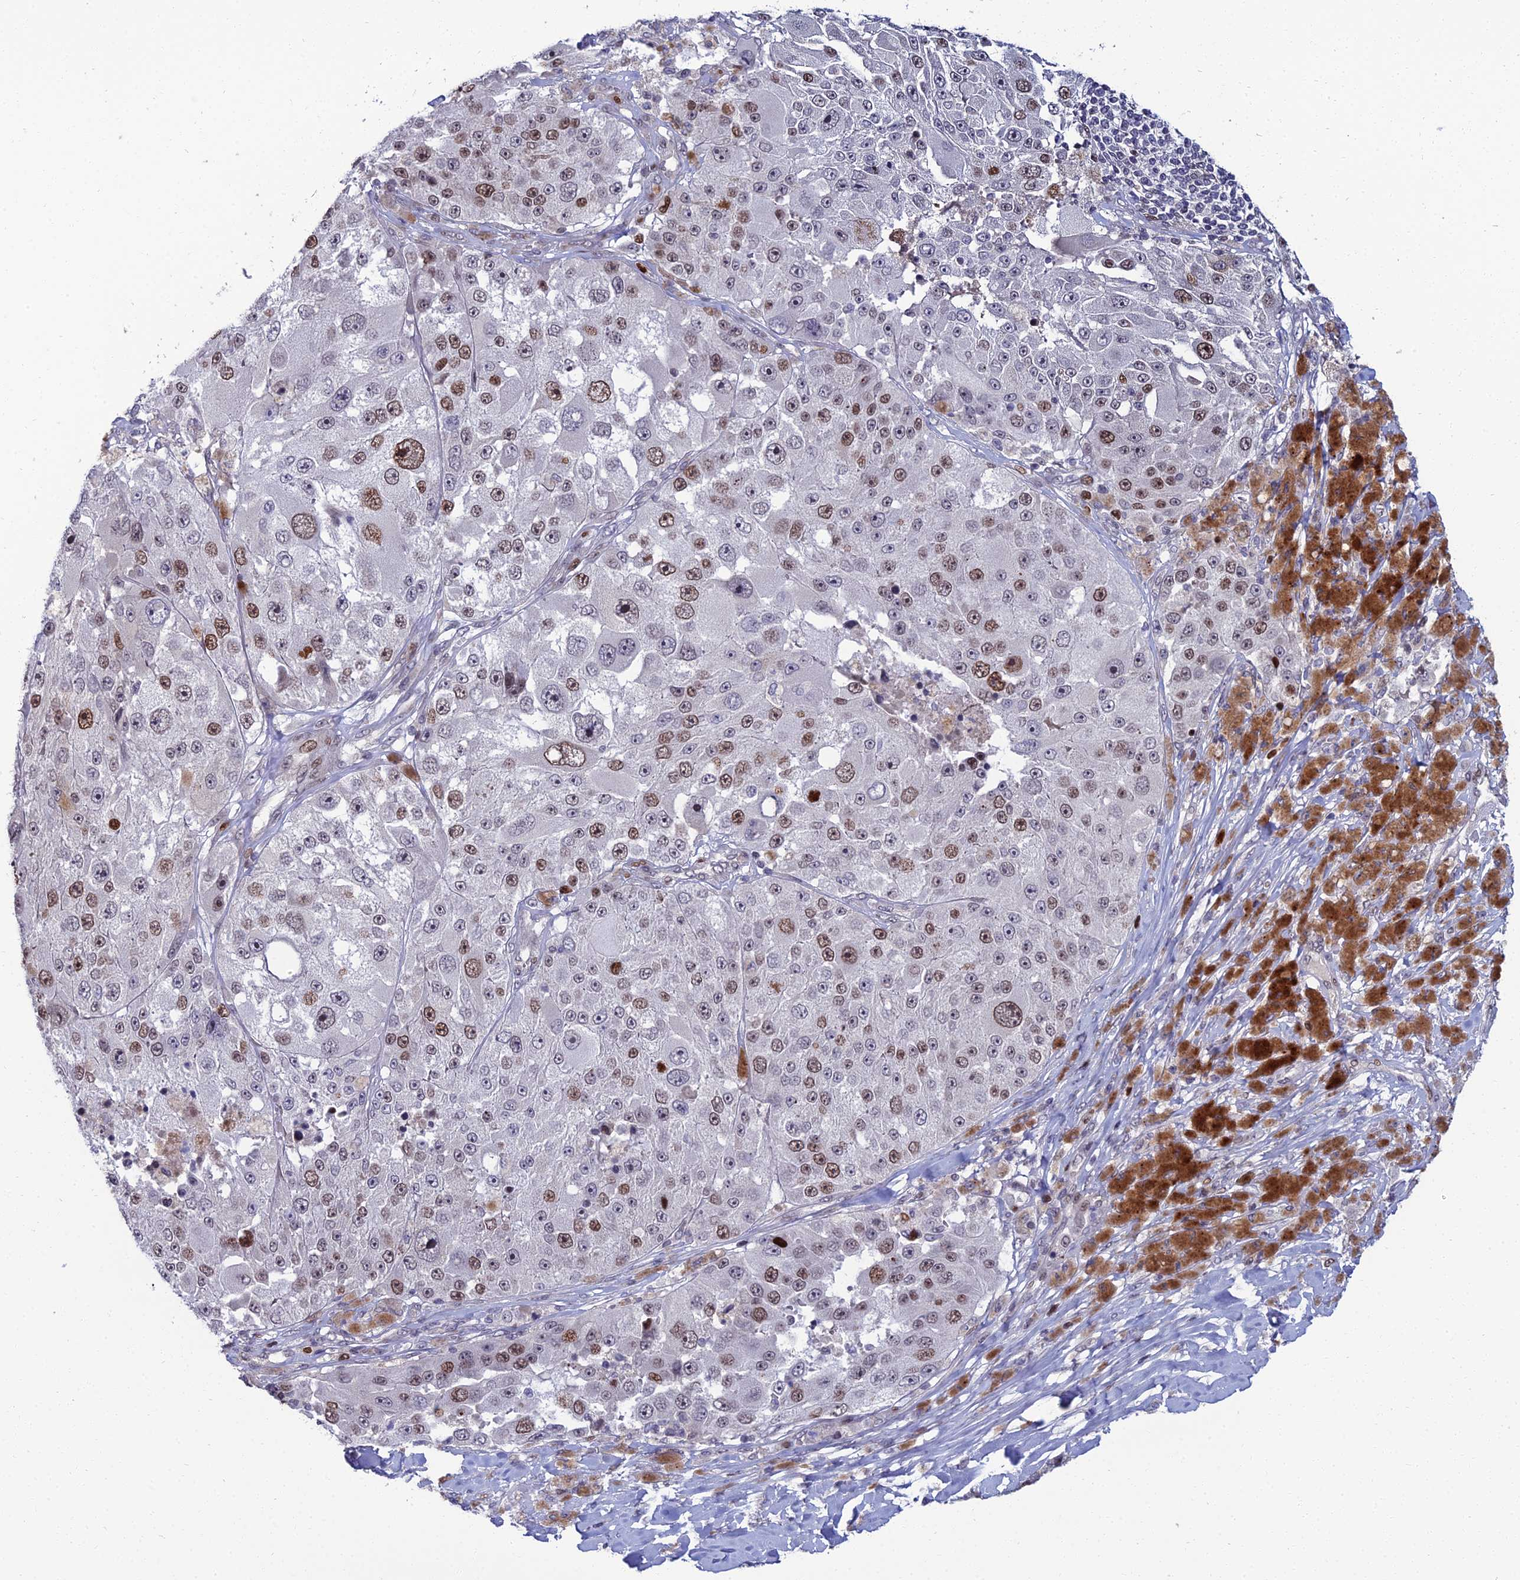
{"staining": {"intensity": "moderate", "quantity": "<25%", "location": "nuclear"}, "tissue": "melanoma", "cell_type": "Tumor cells", "image_type": "cancer", "snomed": [{"axis": "morphology", "description": "Malignant melanoma, Metastatic site"}, {"axis": "topography", "description": "Lymph node"}], "caption": "The photomicrograph demonstrates staining of malignant melanoma (metastatic site), revealing moderate nuclear protein expression (brown color) within tumor cells. (DAB = brown stain, brightfield microscopy at high magnification).", "gene": "TAF9B", "patient": {"sex": "male", "age": 62}}